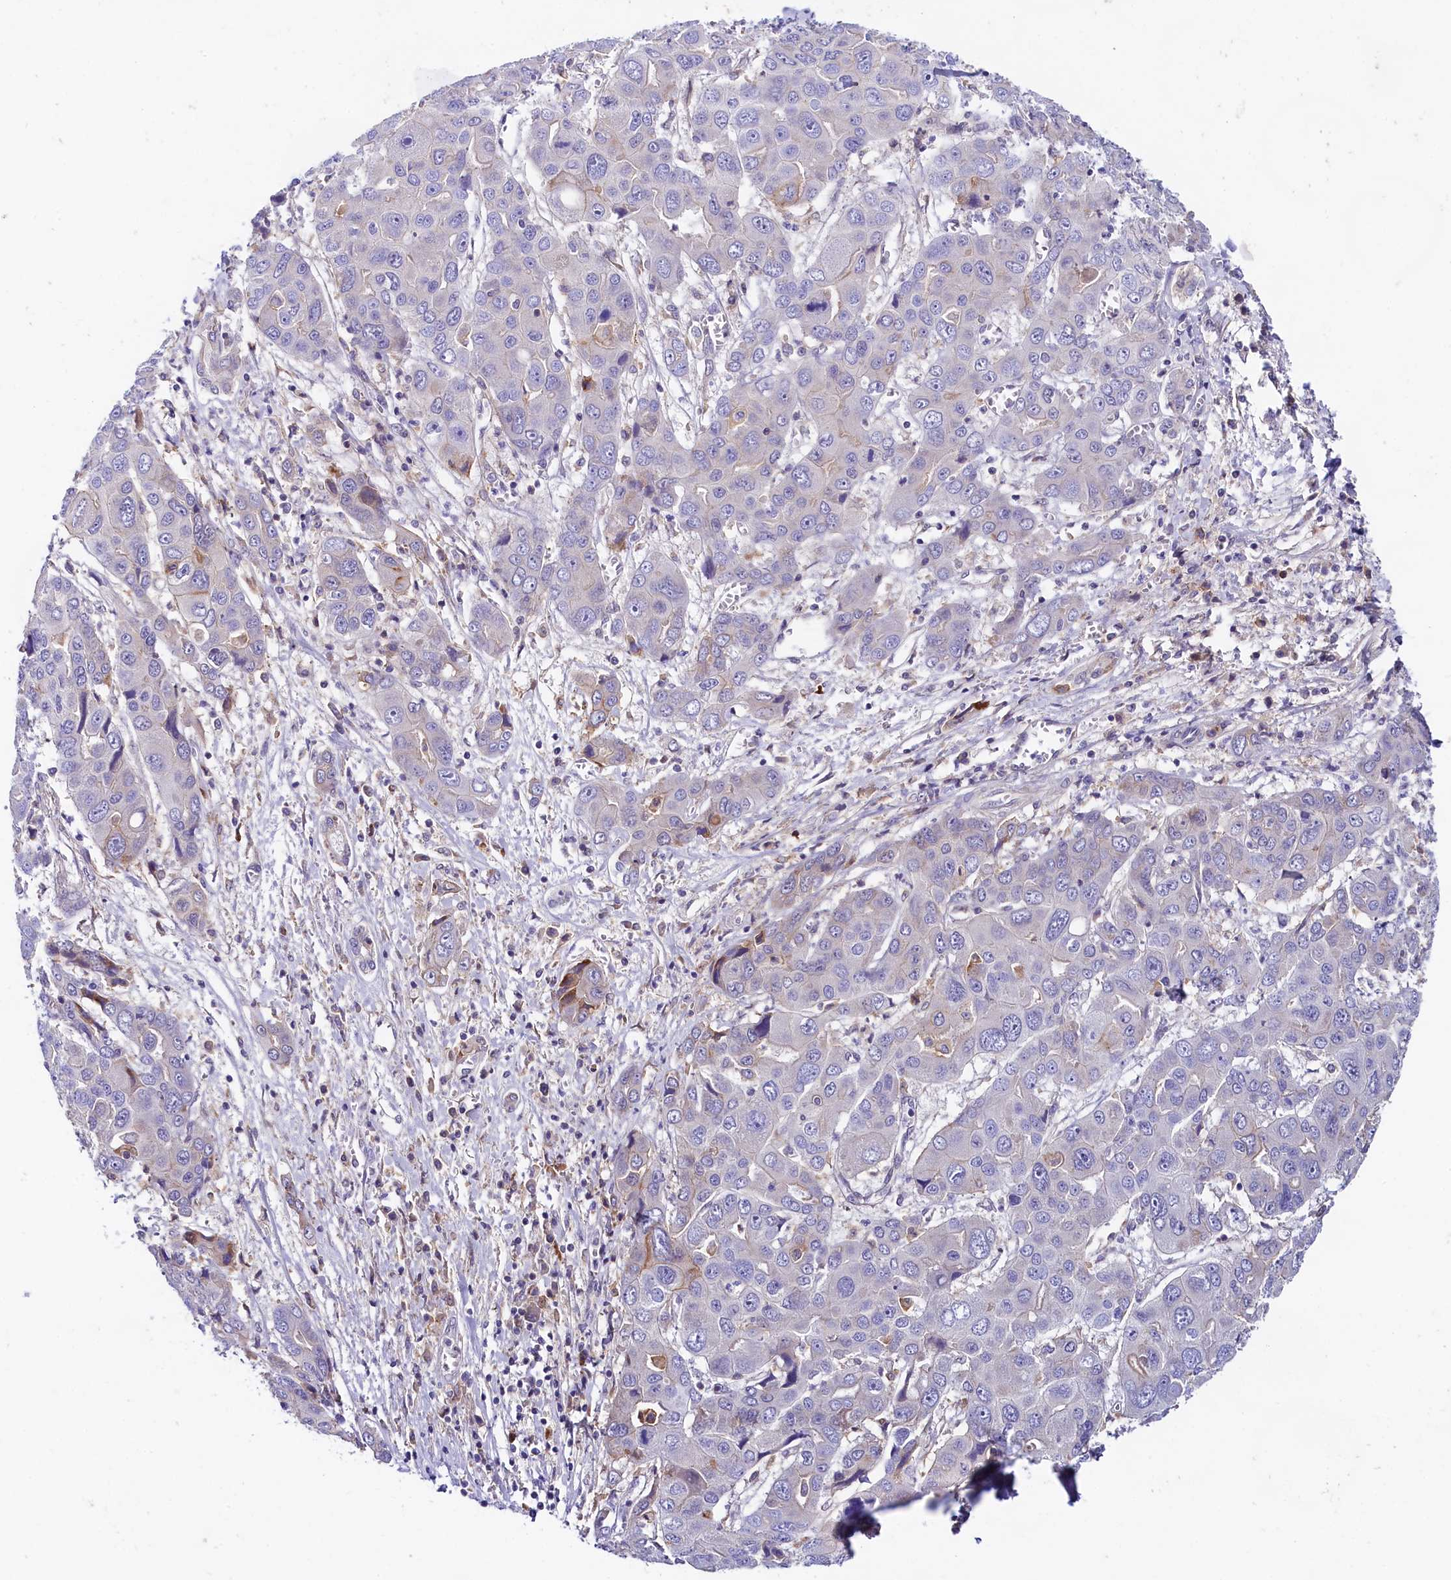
{"staining": {"intensity": "negative", "quantity": "none", "location": "none"}, "tissue": "liver cancer", "cell_type": "Tumor cells", "image_type": "cancer", "snomed": [{"axis": "morphology", "description": "Cholangiocarcinoma"}, {"axis": "topography", "description": "Liver"}], "caption": "There is no significant positivity in tumor cells of cholangiocarcinoma (liver).", "gene": "OAS3", "patient": {"sex": "male", "age": 67}}